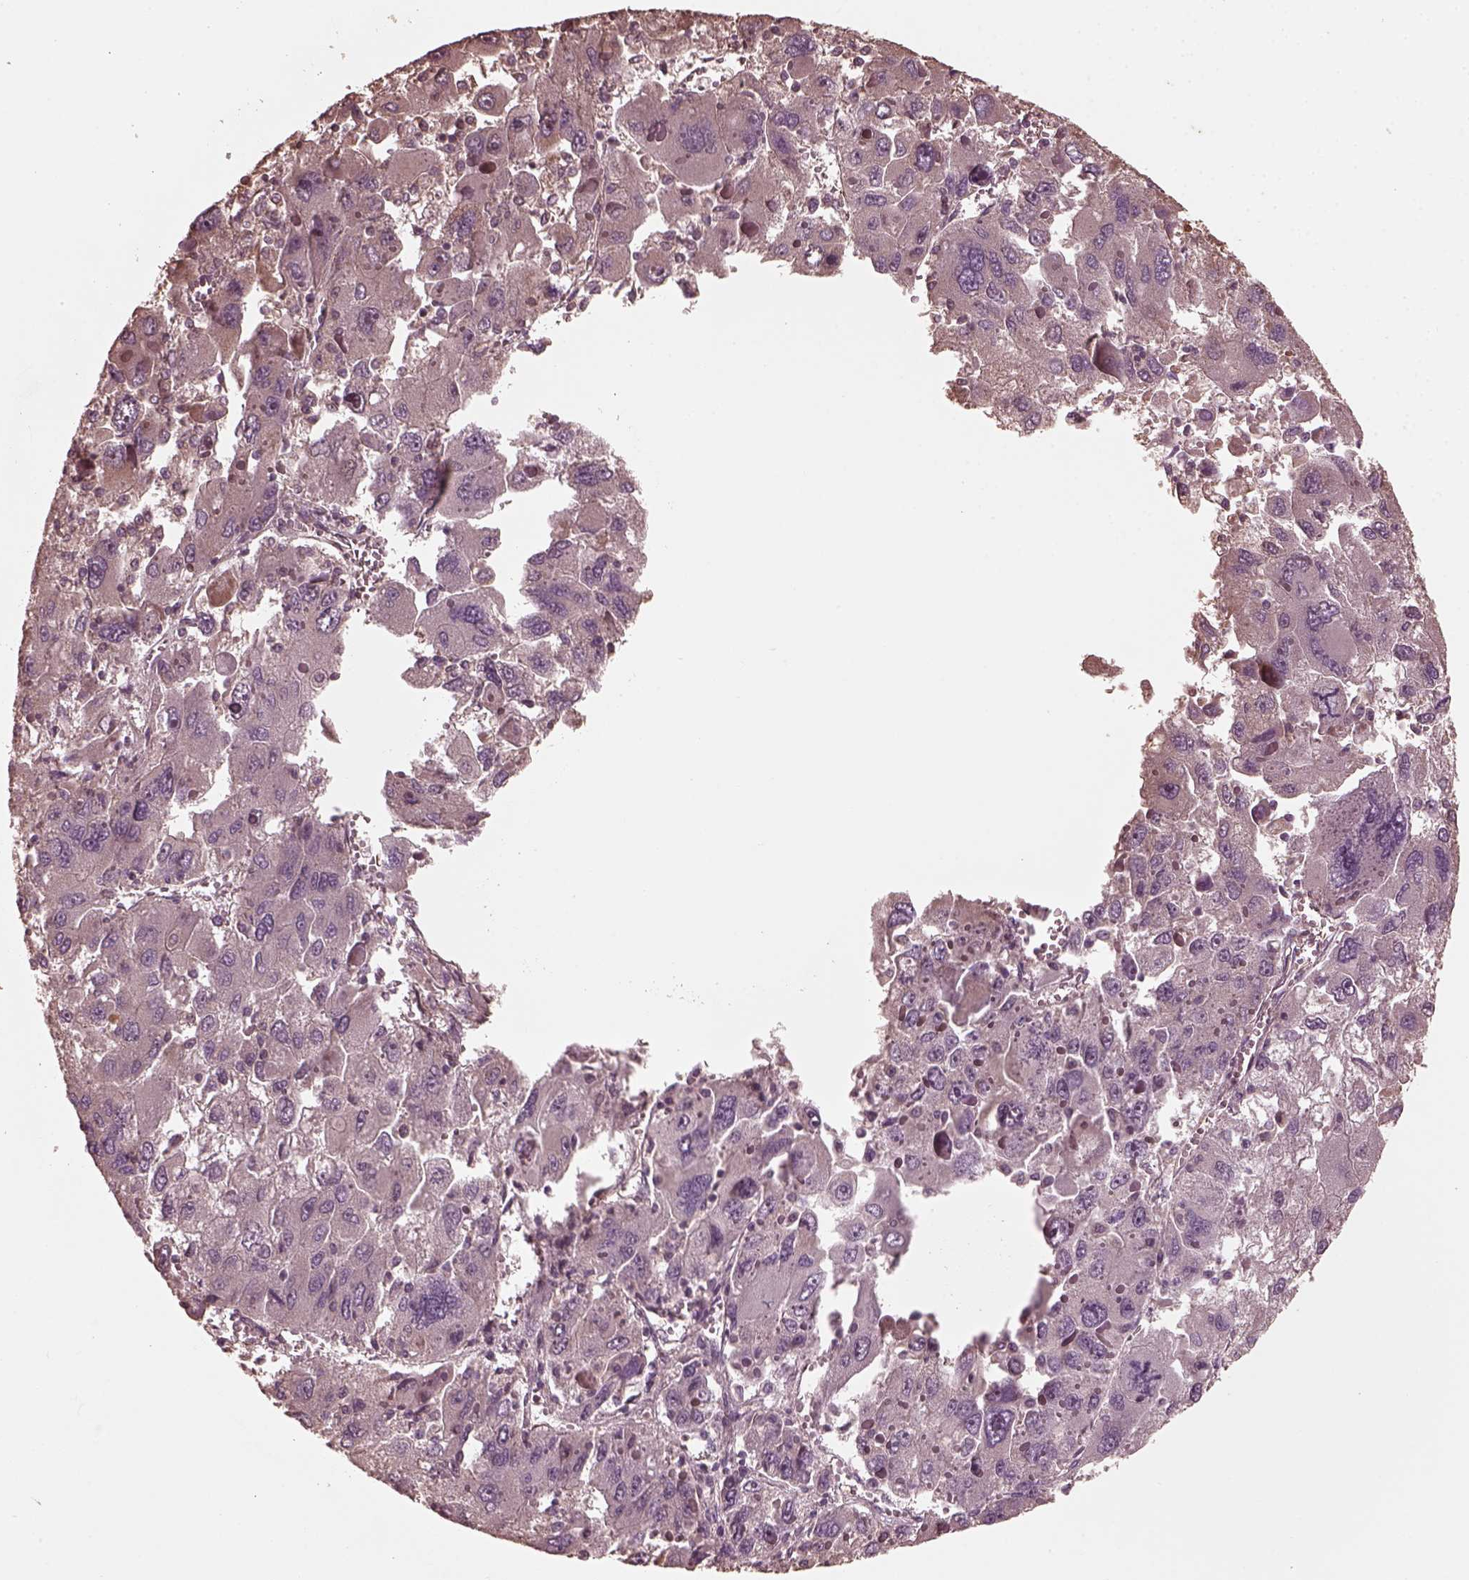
{"staining": {"intensity": "negative", "quantity": "none", "location": "none"}, "tissue": "liver cancer", "cell_type": "Tumor cells", "image_type": "cancer", "snomed": [{"axis": "morphology", "description": "Carcinoma, Hepatocellular, NOS"}, {"axis": "topography", "description": "Liver"}], "caption": "Immunohistochemistry (IHC) histopathology image of neoplastic tissue: liver cancer (hepatocellular carcinoma) stained with DAB reveals no significant protein staining in tumor cells.", "gene": "GTPBP1", "patient": {"sex": "female", "age": 41}}